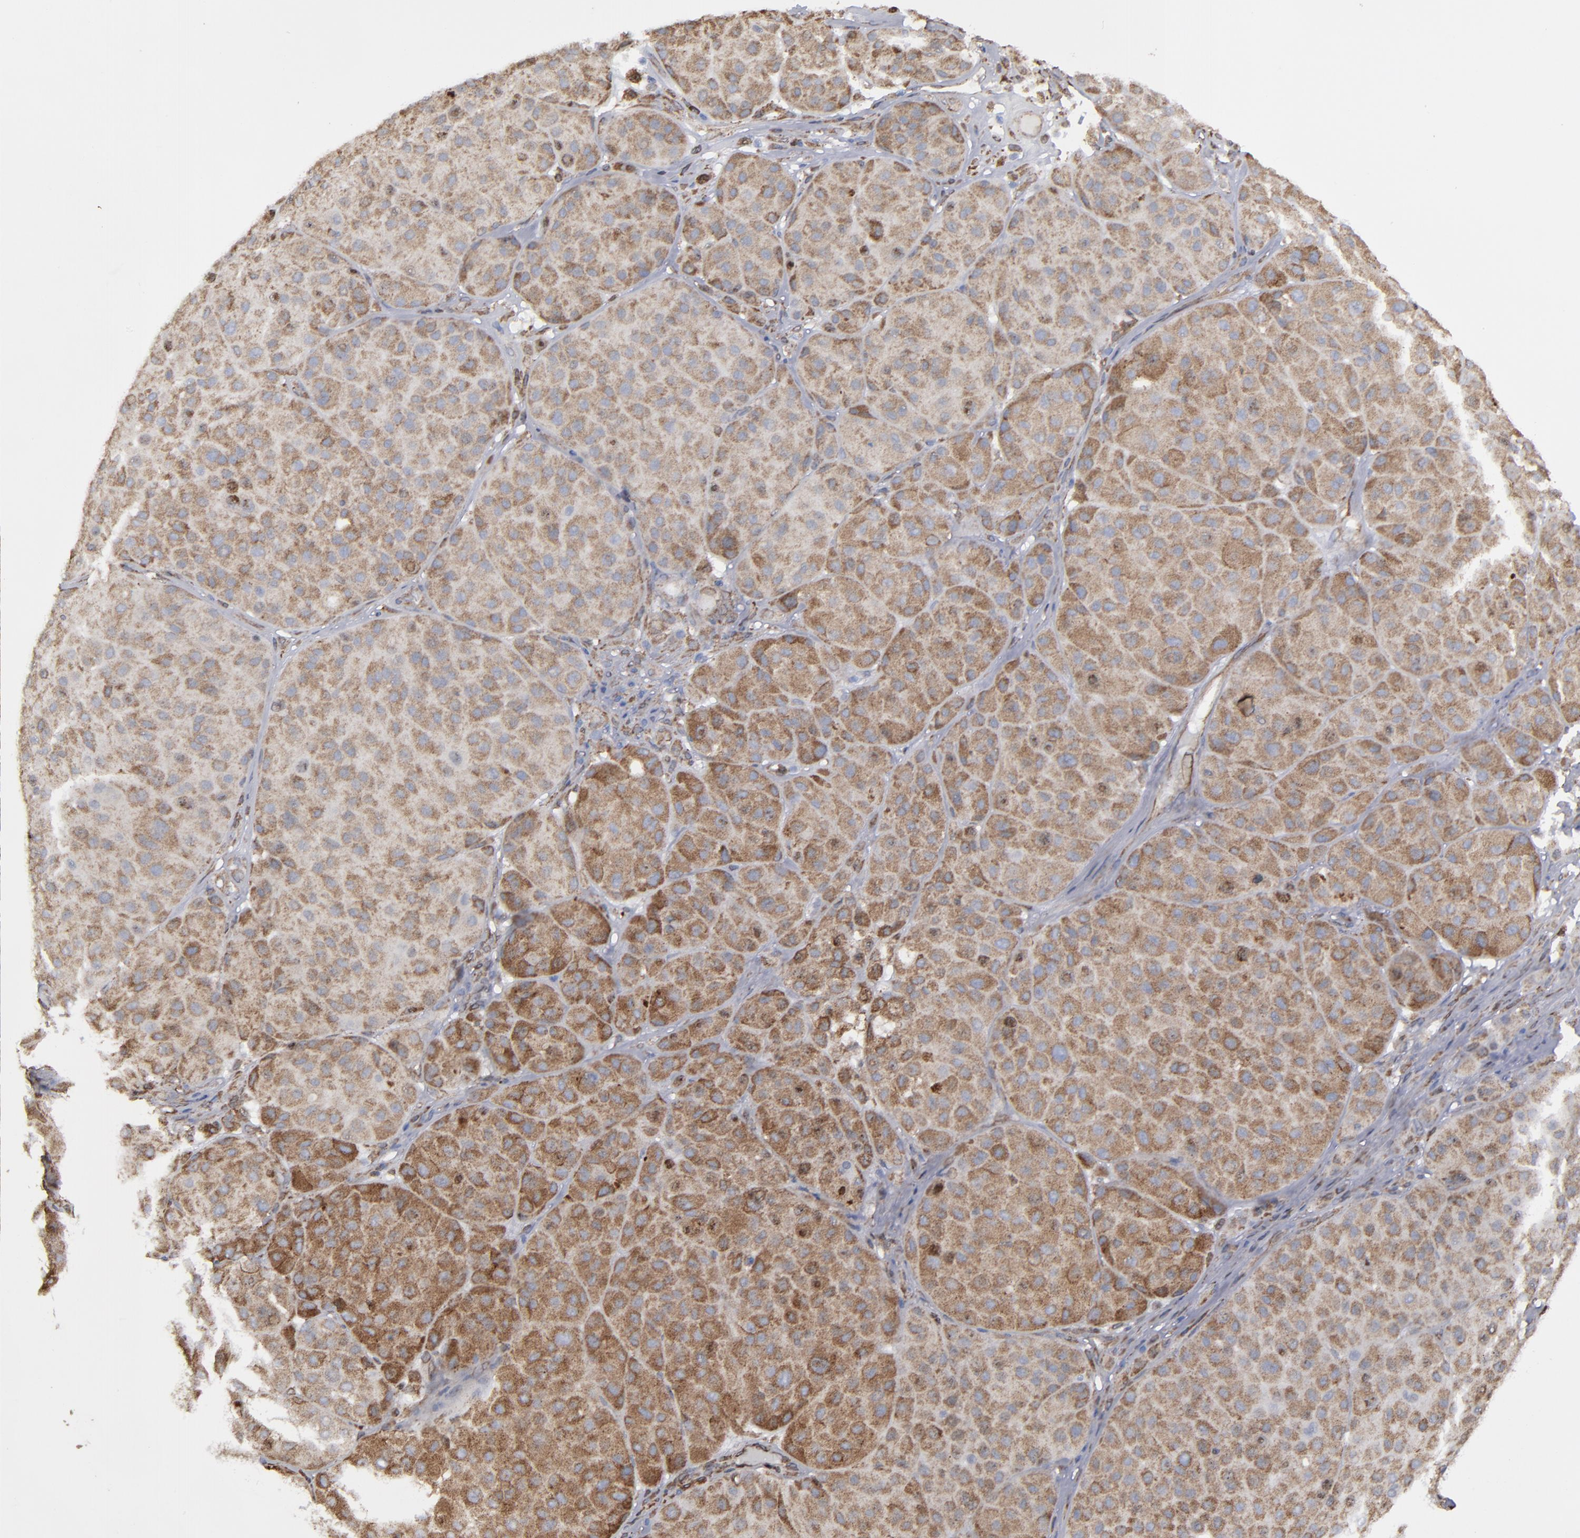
{"staining": {"intensity": "weak", "quantity": ">75%", "location": "cytoplasmic/membranous"}, "tissue": "melanoma", "cell_type": "Tumor cells", "image_type": "cancer", "snomed": [{"axis": "morphology", "description": "Normal tissue, NOS"}, {"axis": "morphology", "description": "Malignant melanoma, Metastatic site"}, {"axis": "topography", "description": "Skin"}], "caption": "The immunohistochemical stain shows weak cytoplasmic/membranous staining in tumor cells of melanoma tissue. Nuclei are stained in blue.", "gene": "ERLIN2", "patient": {"sex": "male", "age": 41}}